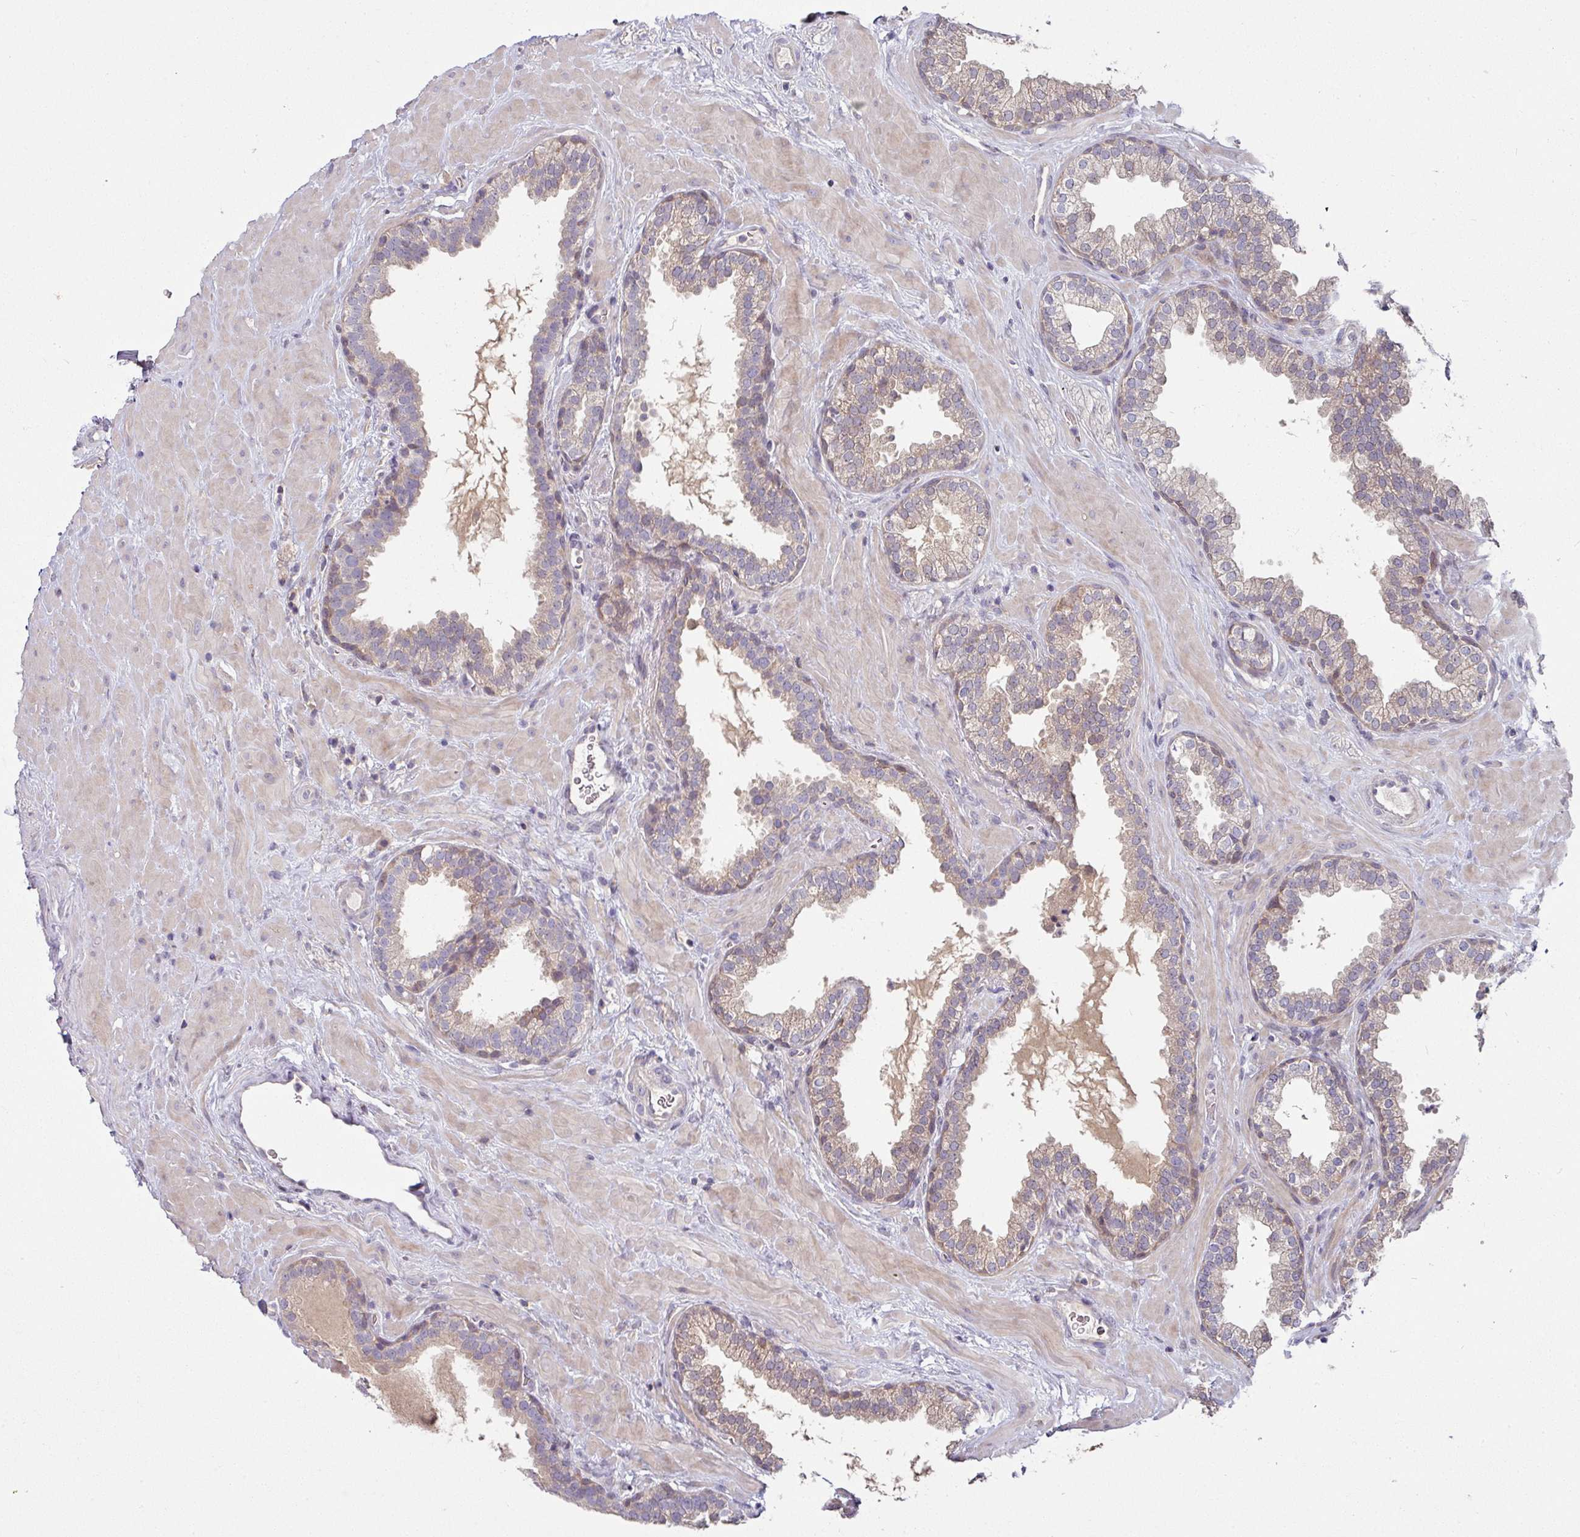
{"staining": {"intensity": "weak", "quantity": "25%-75%", "location": "cytoplasmic/membranous"}, "tissue": "prostate", "cell_type": "Glandular cells", "image_type": "normal", "snomed": [{"axis": "morphology", "description": "Normal tissue, NOS"}, {"axis": "topography", "description": "Prostate"}], "caption": "Immunohistochemistry (IHC) of normal prostate reveals low levels of weak cytoplasmic/membranous expression in approximately 25%-75% of glandular cells. (DAB (3,3'-diaminobenzidine) IHC, brown staining for protein, blue staining for nuclei).", "gene": "SLAMF6", "patient": {"sex": "male", "age": 51}}